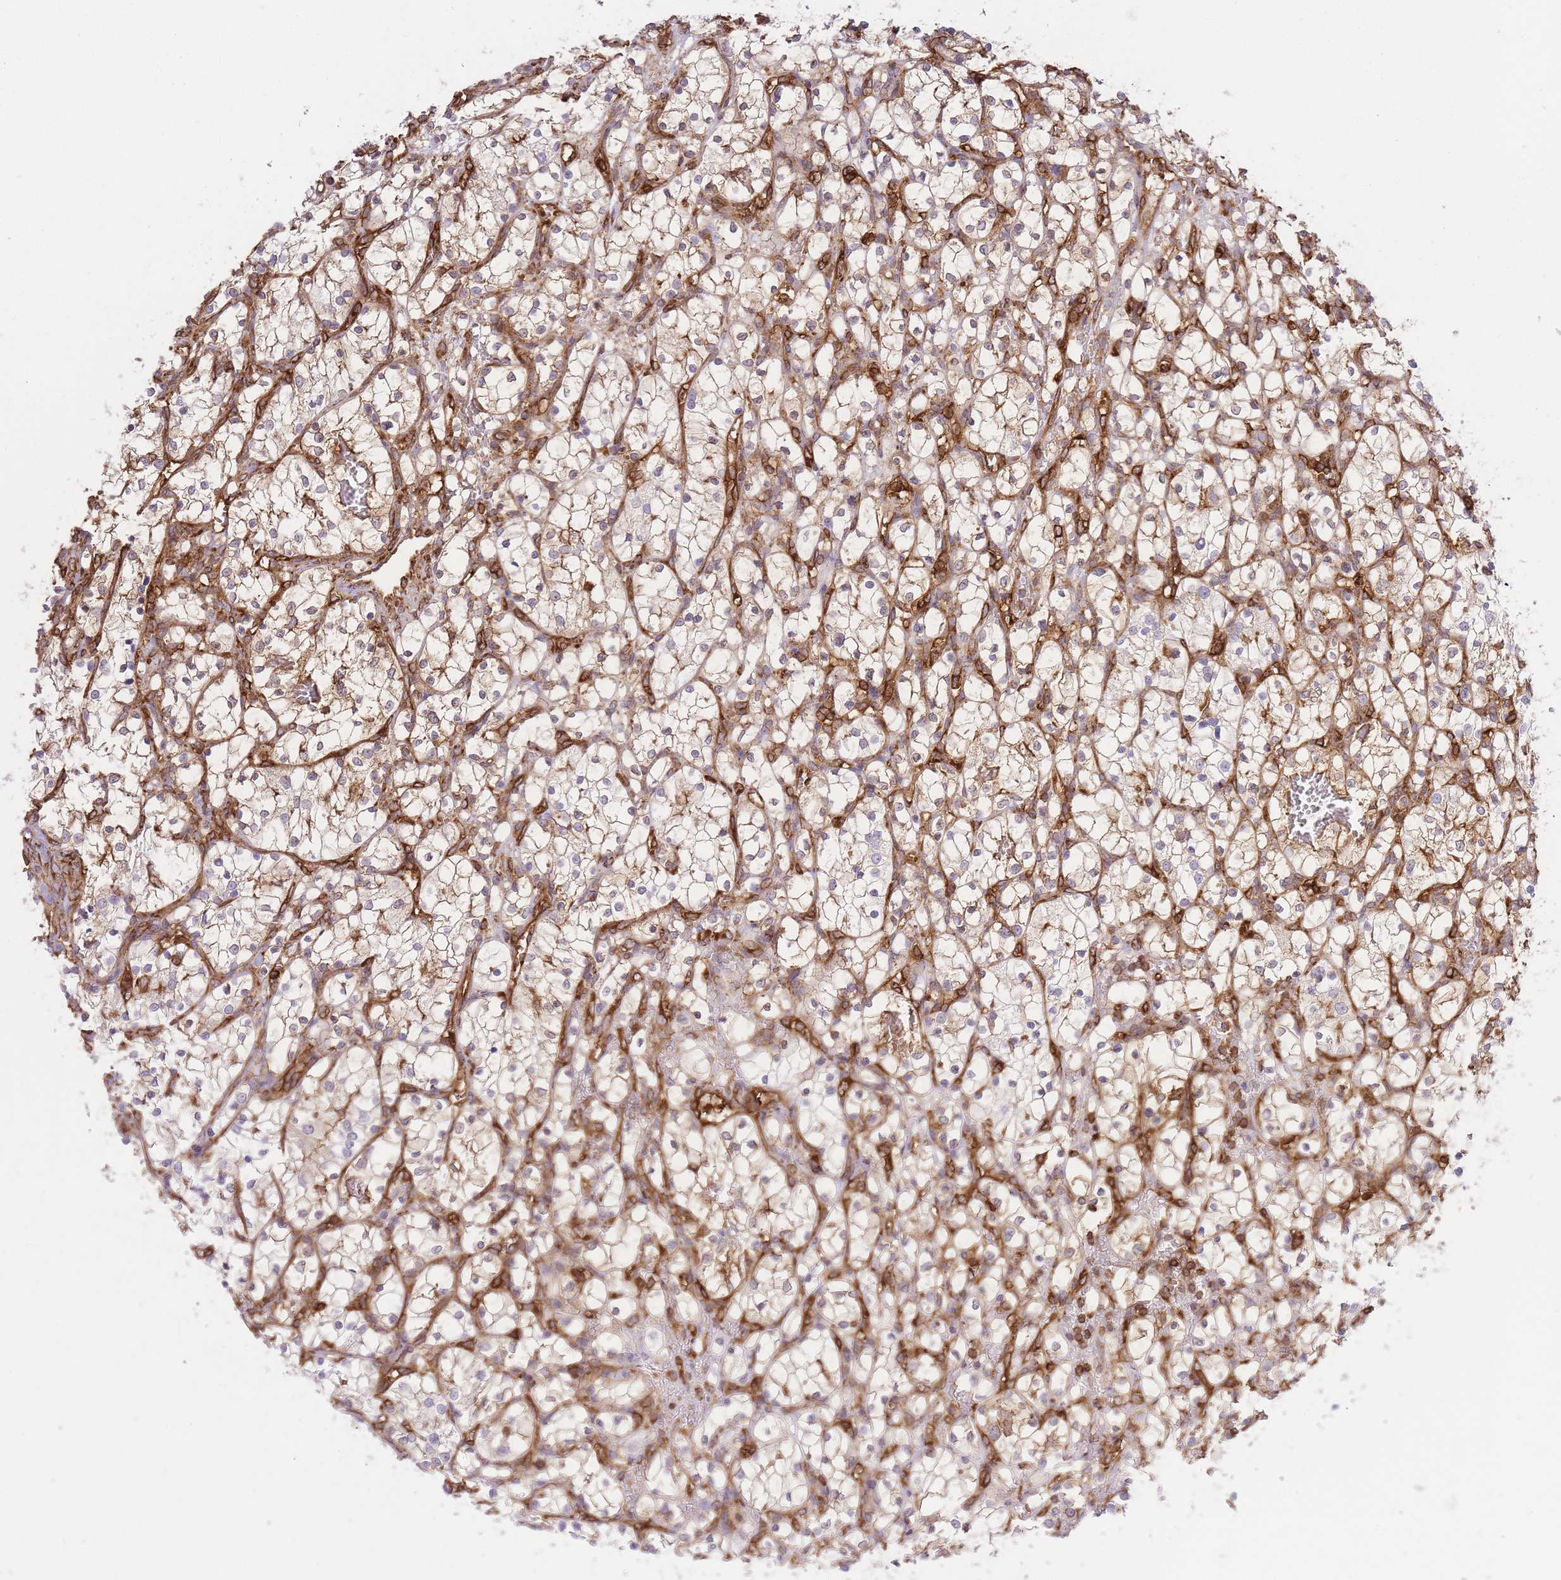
{"staining": {"intensity": "negative", "quantity": "none", "location": "none"}, "tissue": "renal cancer", "cell_type": "Tumor cells", "image_type": "cancer", "snomed": [{"axis": "morphology", "description": "Adenocarcinoma, NOS"}, {"axis": "topography", "description": "Kidney"}], "caption": "The micrograph displays no staining of tumor cells in renal adenocarcinoma.", "gene": "MSN", "patient": {"sex": "female", "age": 69}}